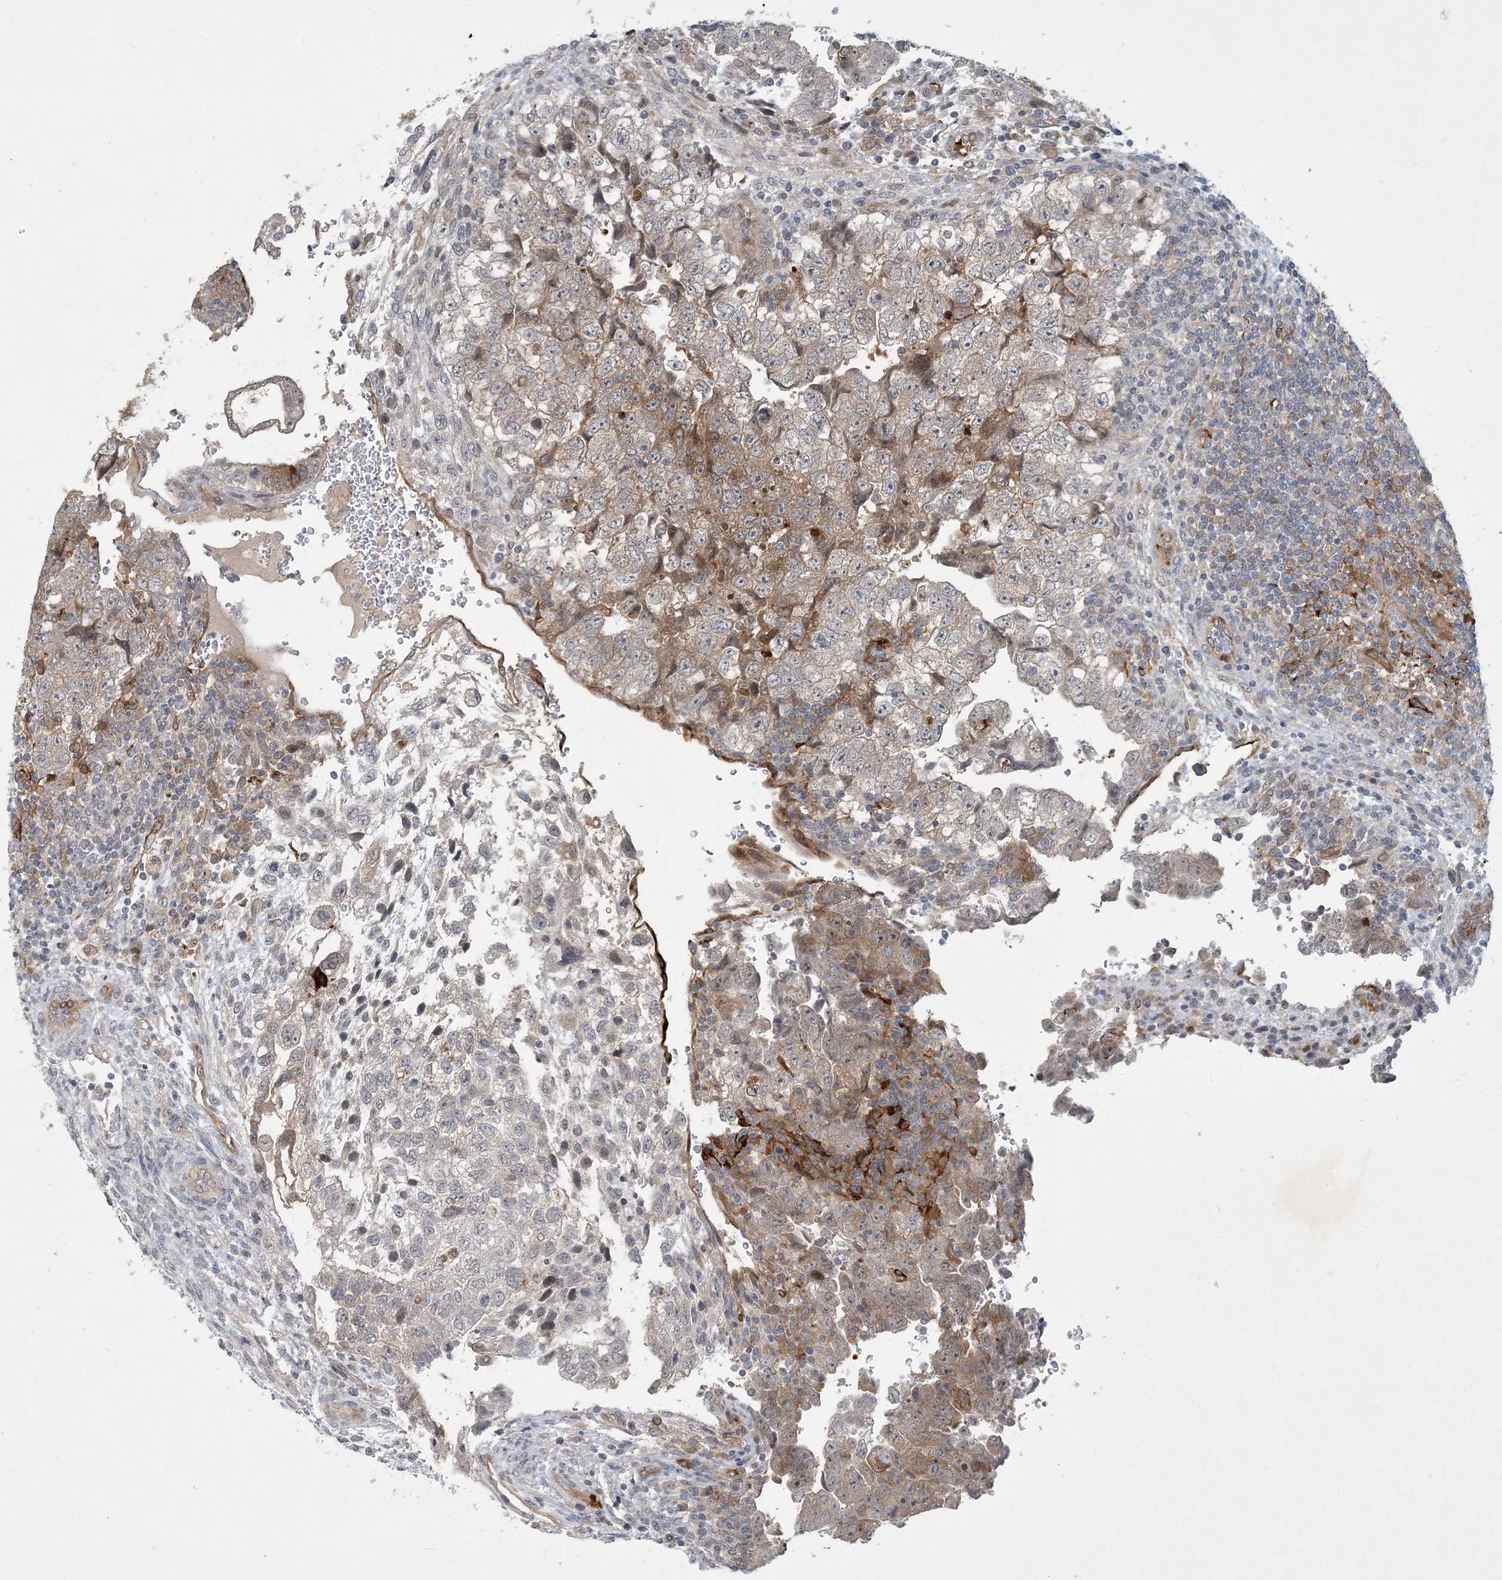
{"staining": {"intensity": "moderate", "quantity": "<25%", "location": "cytoplasmic/membranous"}, "tissue": "testis cancer", "cell_type": "Tumor cells", "image_type": "cancer", "snomed": [{"axis": "morphology", "description": "Carcinoma, Embryonal, NOS"}, {"axis": "topography", "description": "Testis"}], "caption": "DAB immunohistochemical staining of testis embryonal carcinoma demonstrates moderate cytoplasmic/membranous protein staining in about <25% of tumor cells.", "gene": "CDS1", "patient": {"sex": "male", "age": 37}}